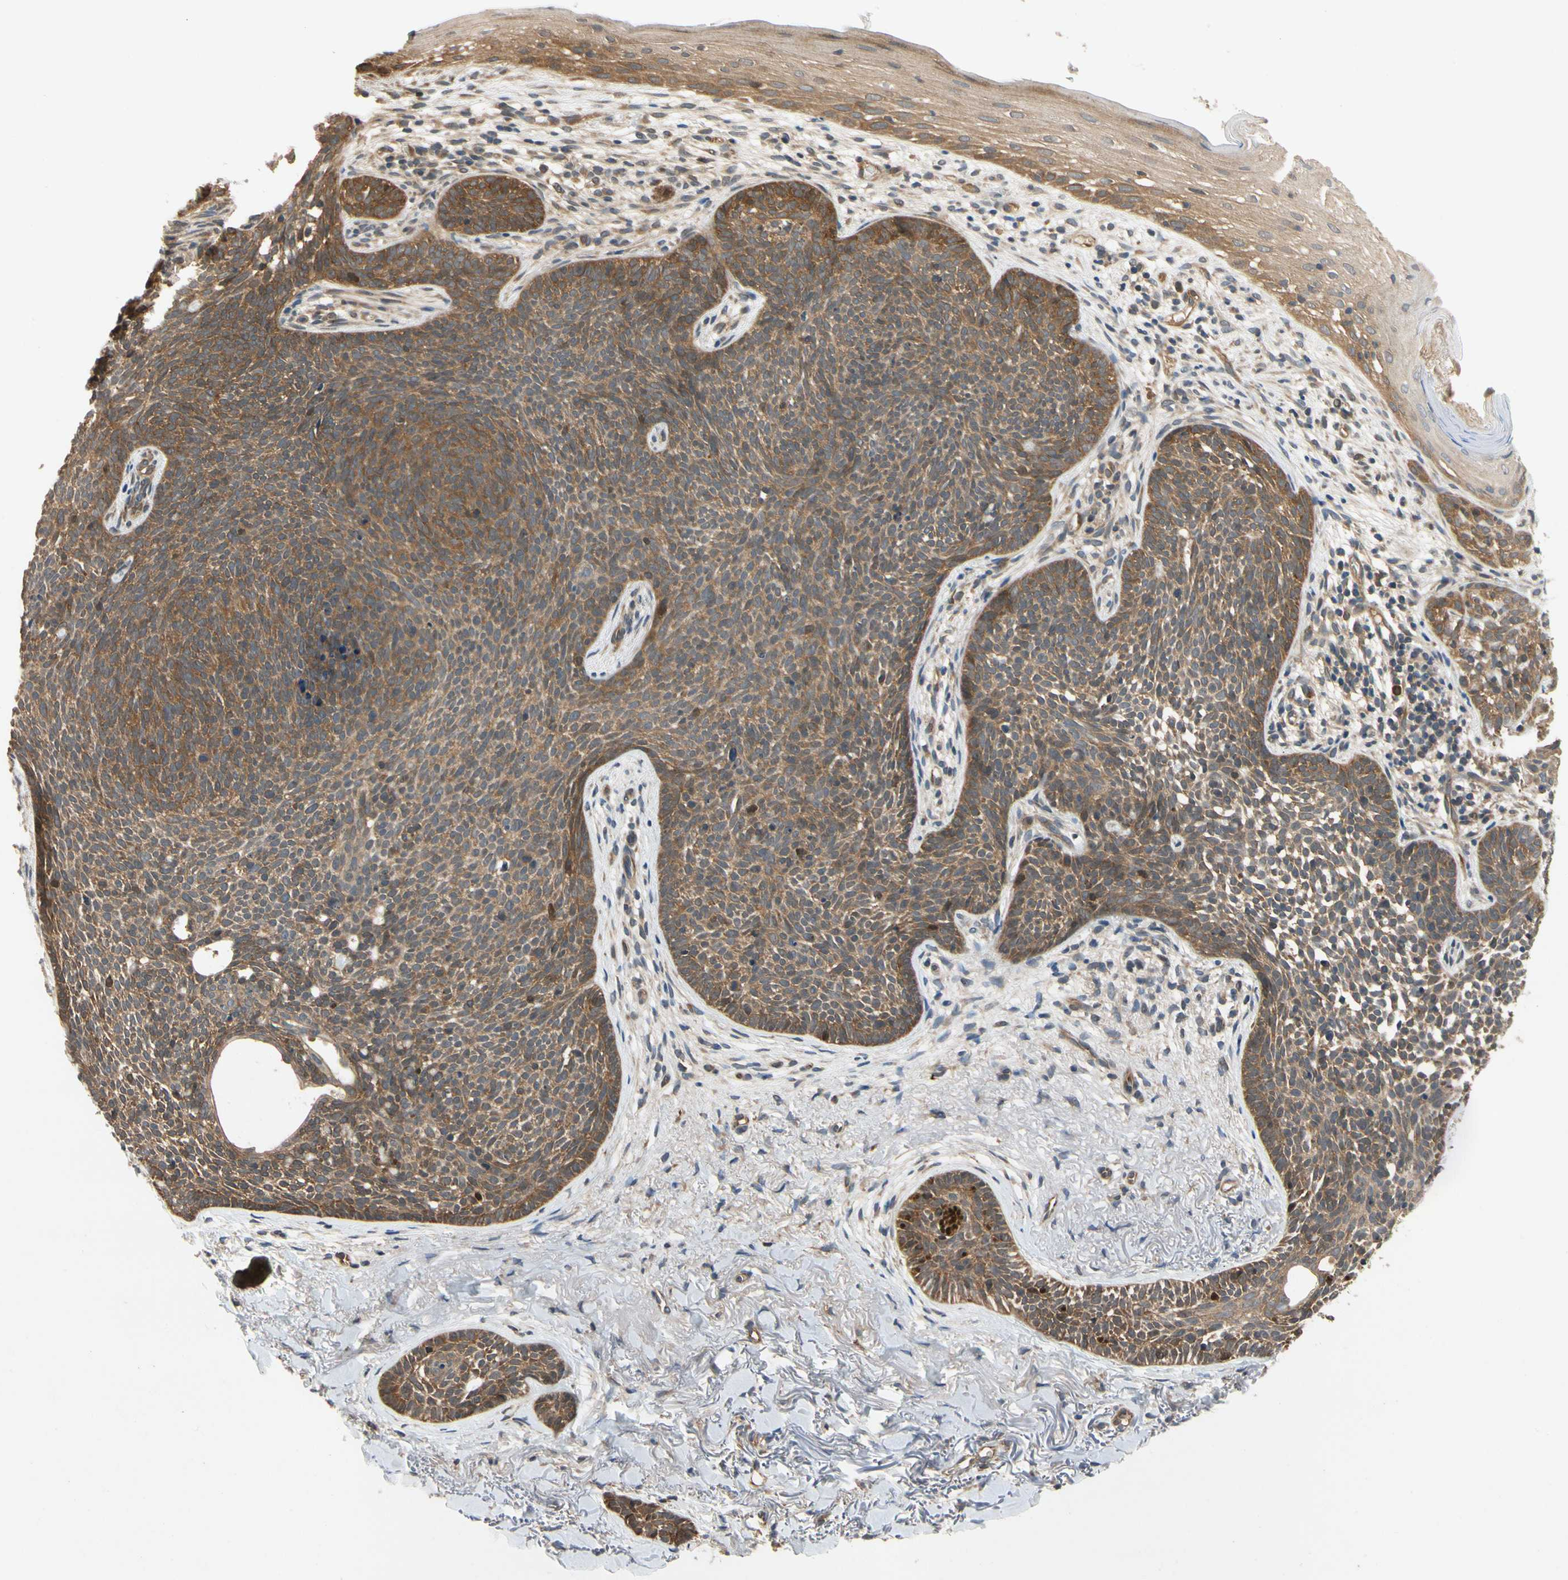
{"staining": {"intensity": "strong", "quantity": ">75%", "location": "cytoplasmic/membranous"}, "tissue": "skin cancer", "cell_type": "Tumor cells", "image_type": "cancer", "snomed": [{"axis": "morphology", "description": "Basal cell carcinoma"}, {"axis": "topography", "description": "Skin"}], "caption": "High-magnification brightfield microscopy of basal cell carcinoma (skin) stained with DAB (3,3'-diaminobenzidine) (brown) and counterstained with hematoxylin (blue). tumor cells exhibit strong cytoplasmic/membranous expression is seen in about>75% of cells.", "gene": "TDRP", "patient": {"sex": "female", "age": 70}}